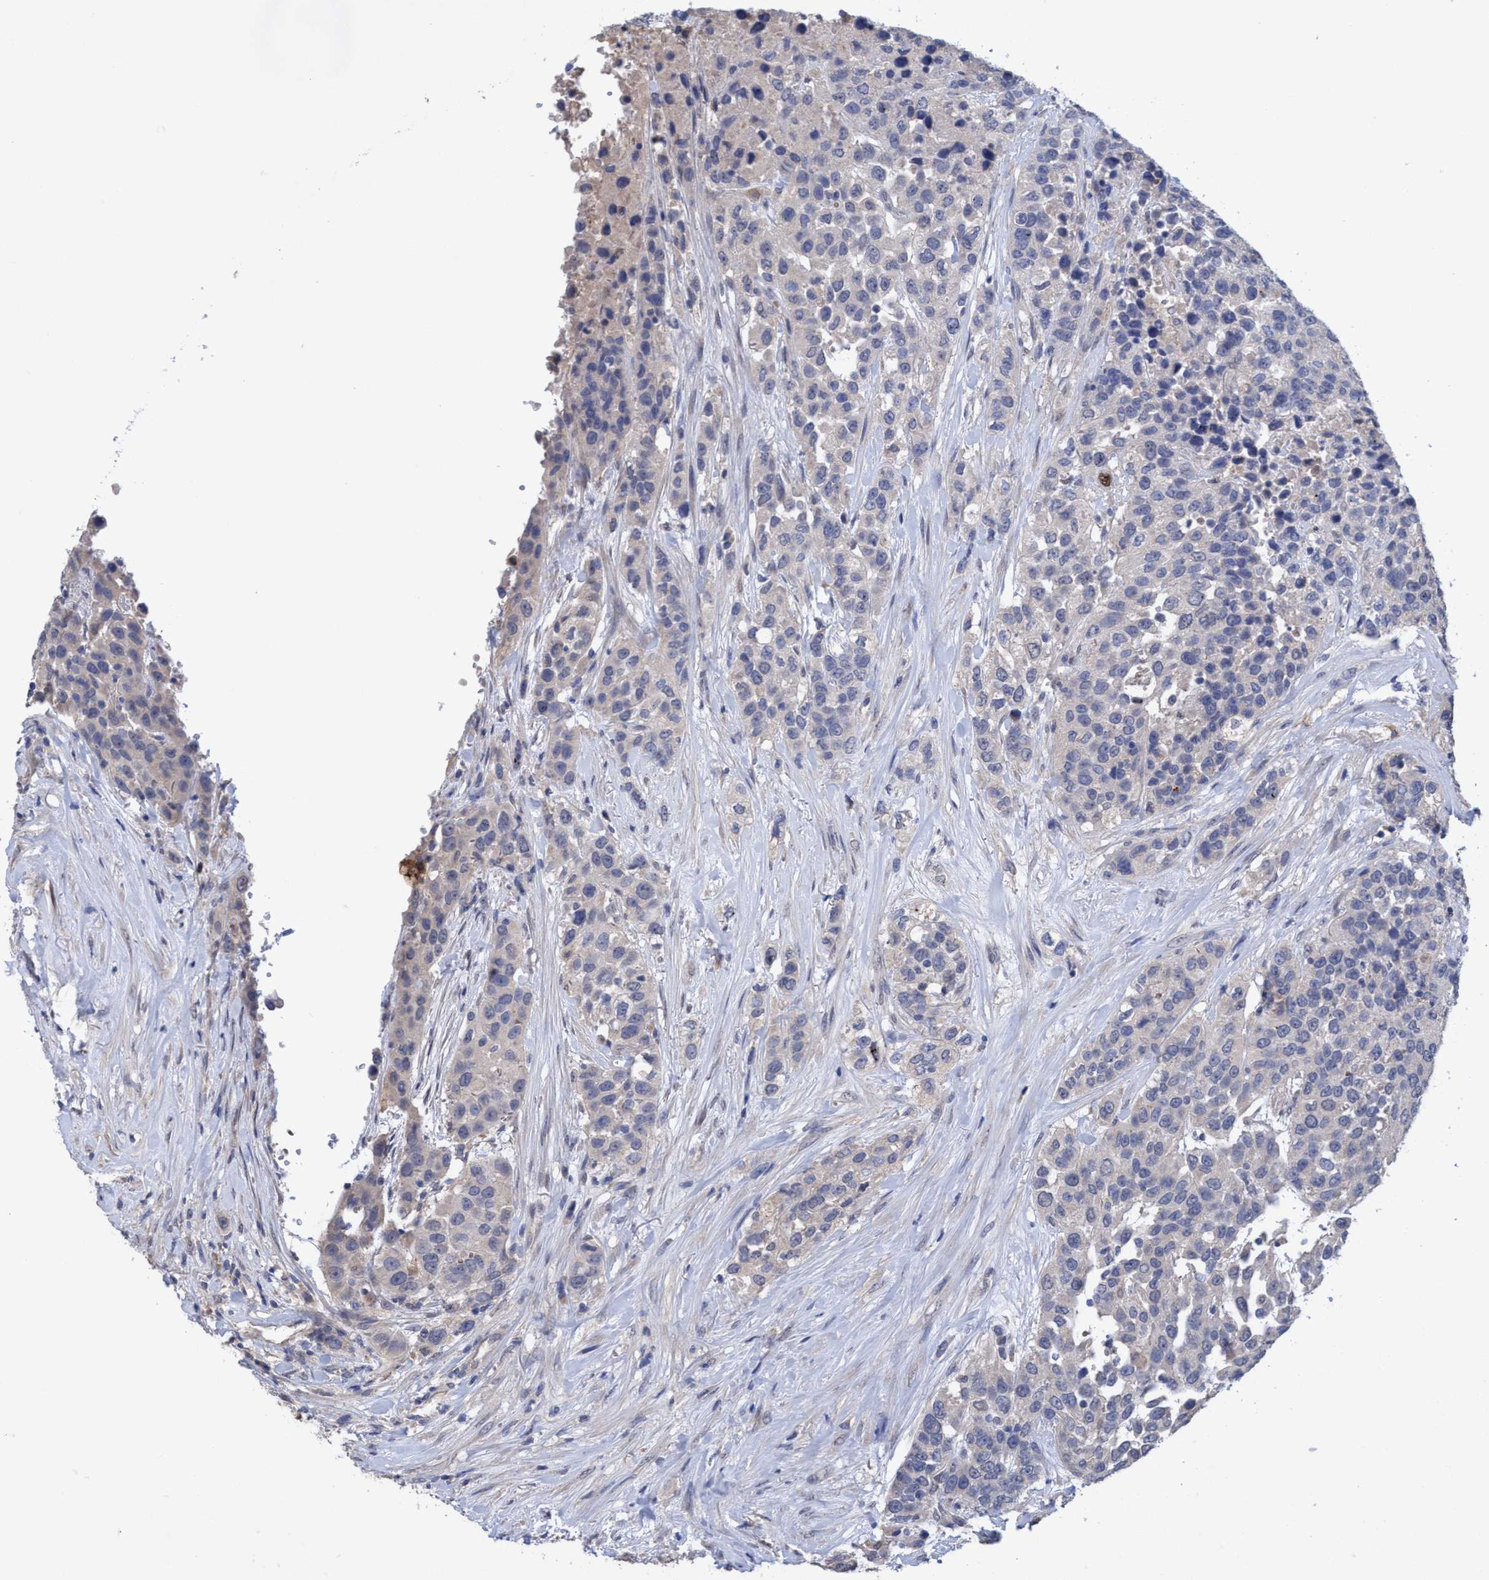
{"staining": {"intensity": "negative", "quantity": "none", "location": "none"}, "tissue": "urothelial cancer", "cell_type": "Tumor cells", "image_type": "cancer", "snomed": [{"axis": "morphology", "description": "Urothelial carcinoma, High grade"}, {"axis": "topography", "description": "Urinary bladder"}], "caption": "Image shows no protein positivity in tumor cells of high-grade urothelial carcinoma tissue.", "gene": "SEMA4D", "patient": {"sex": "female", "age": 80}}